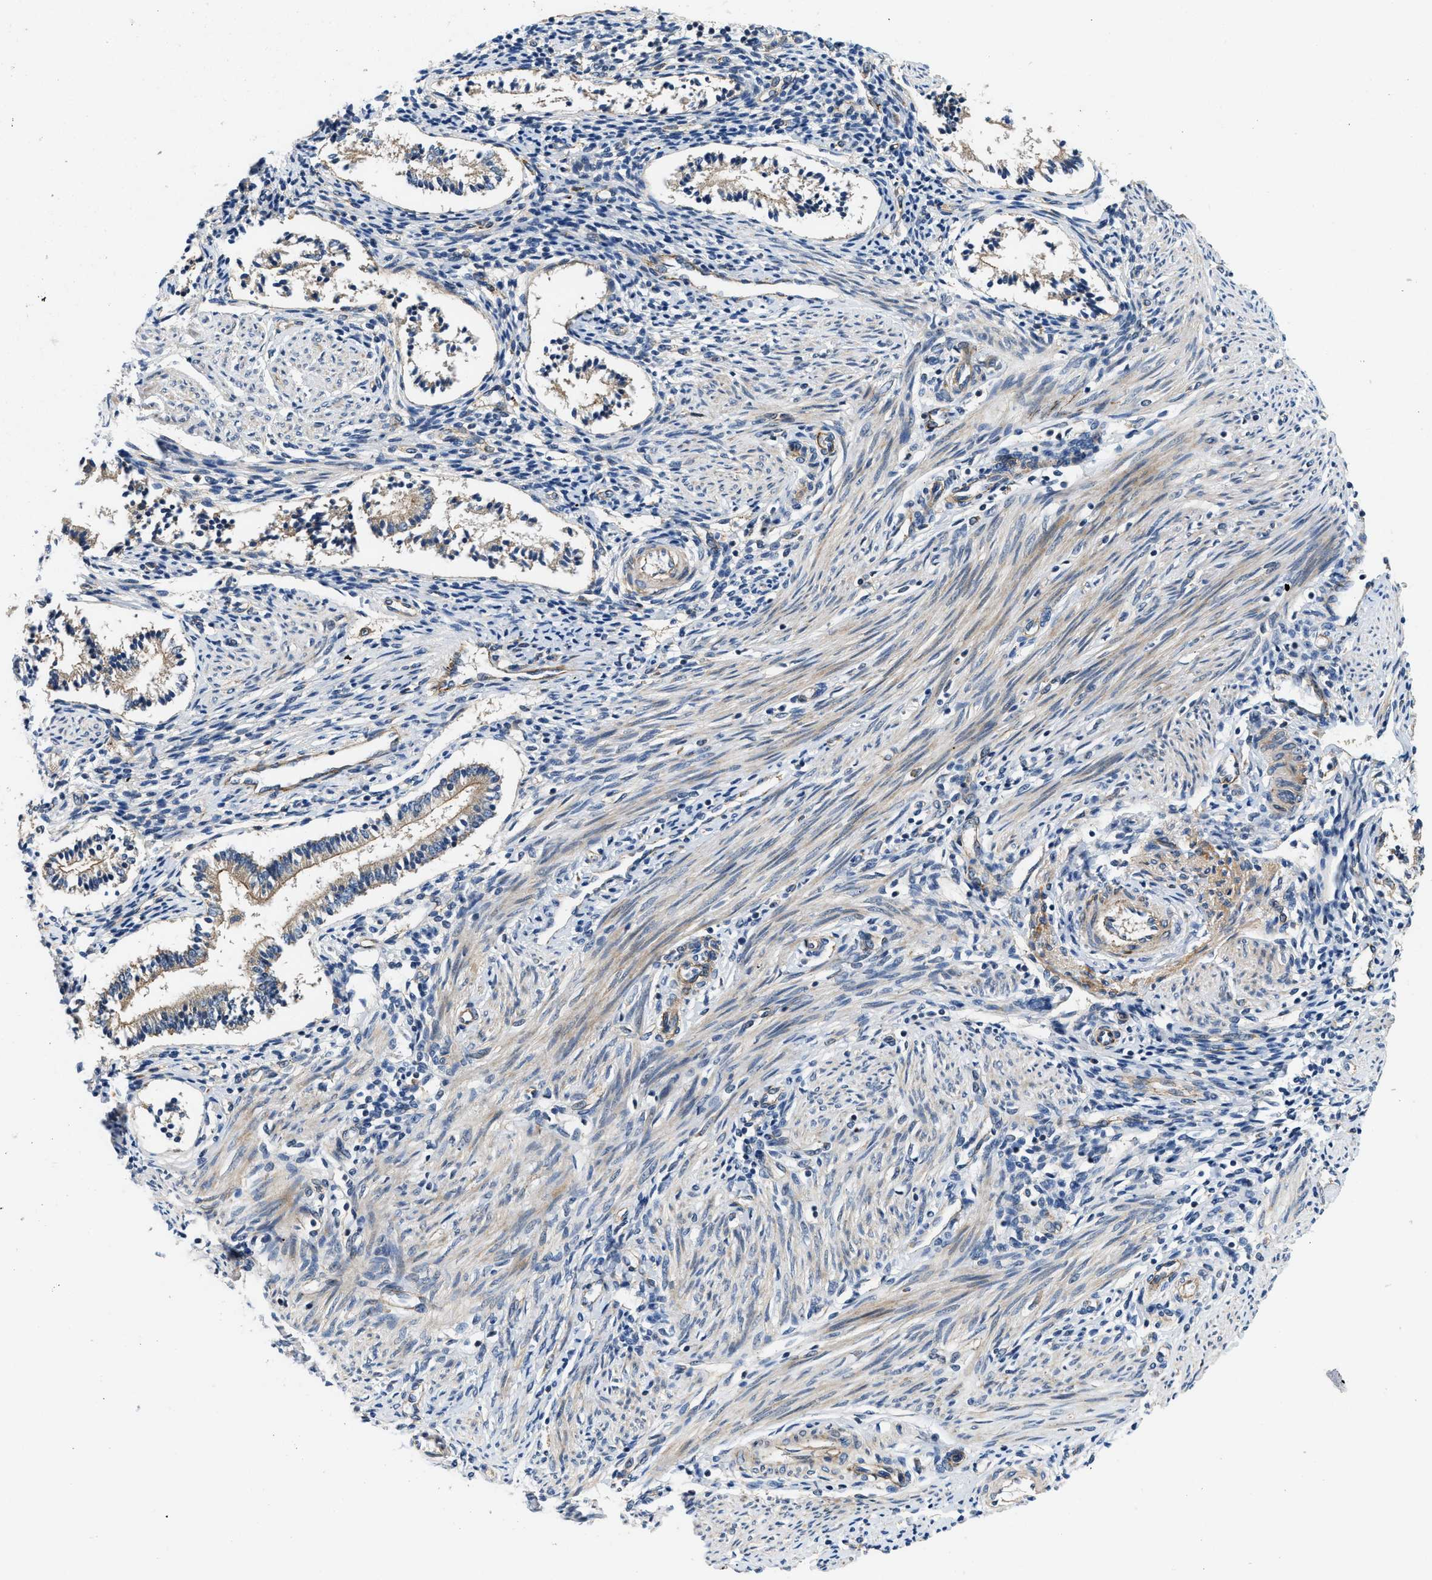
{"staining": {"intensity": "negative", "quantity": "none", "location": "none"}, "tissue": "endometrium", "cell_type": "Cells in endometrial stroma", "image_type": "normal", "snomed": [{"axis": "morphology", "description": "Normal tissue, NOS"}, {"axis": "topography", "description": "Endometrium"}], "caption": "High power microscopy photomicrograph of an immunohistochemistry histopathology image of benign endometrium, revealing no significant positivity in cells in endometrial stroma. (DAB (3,3'-diaminobenzidine) immunohistochemistry, high magnification).", "gene": "ZNF599", "patient": {"sex": "female", "age": 42}}